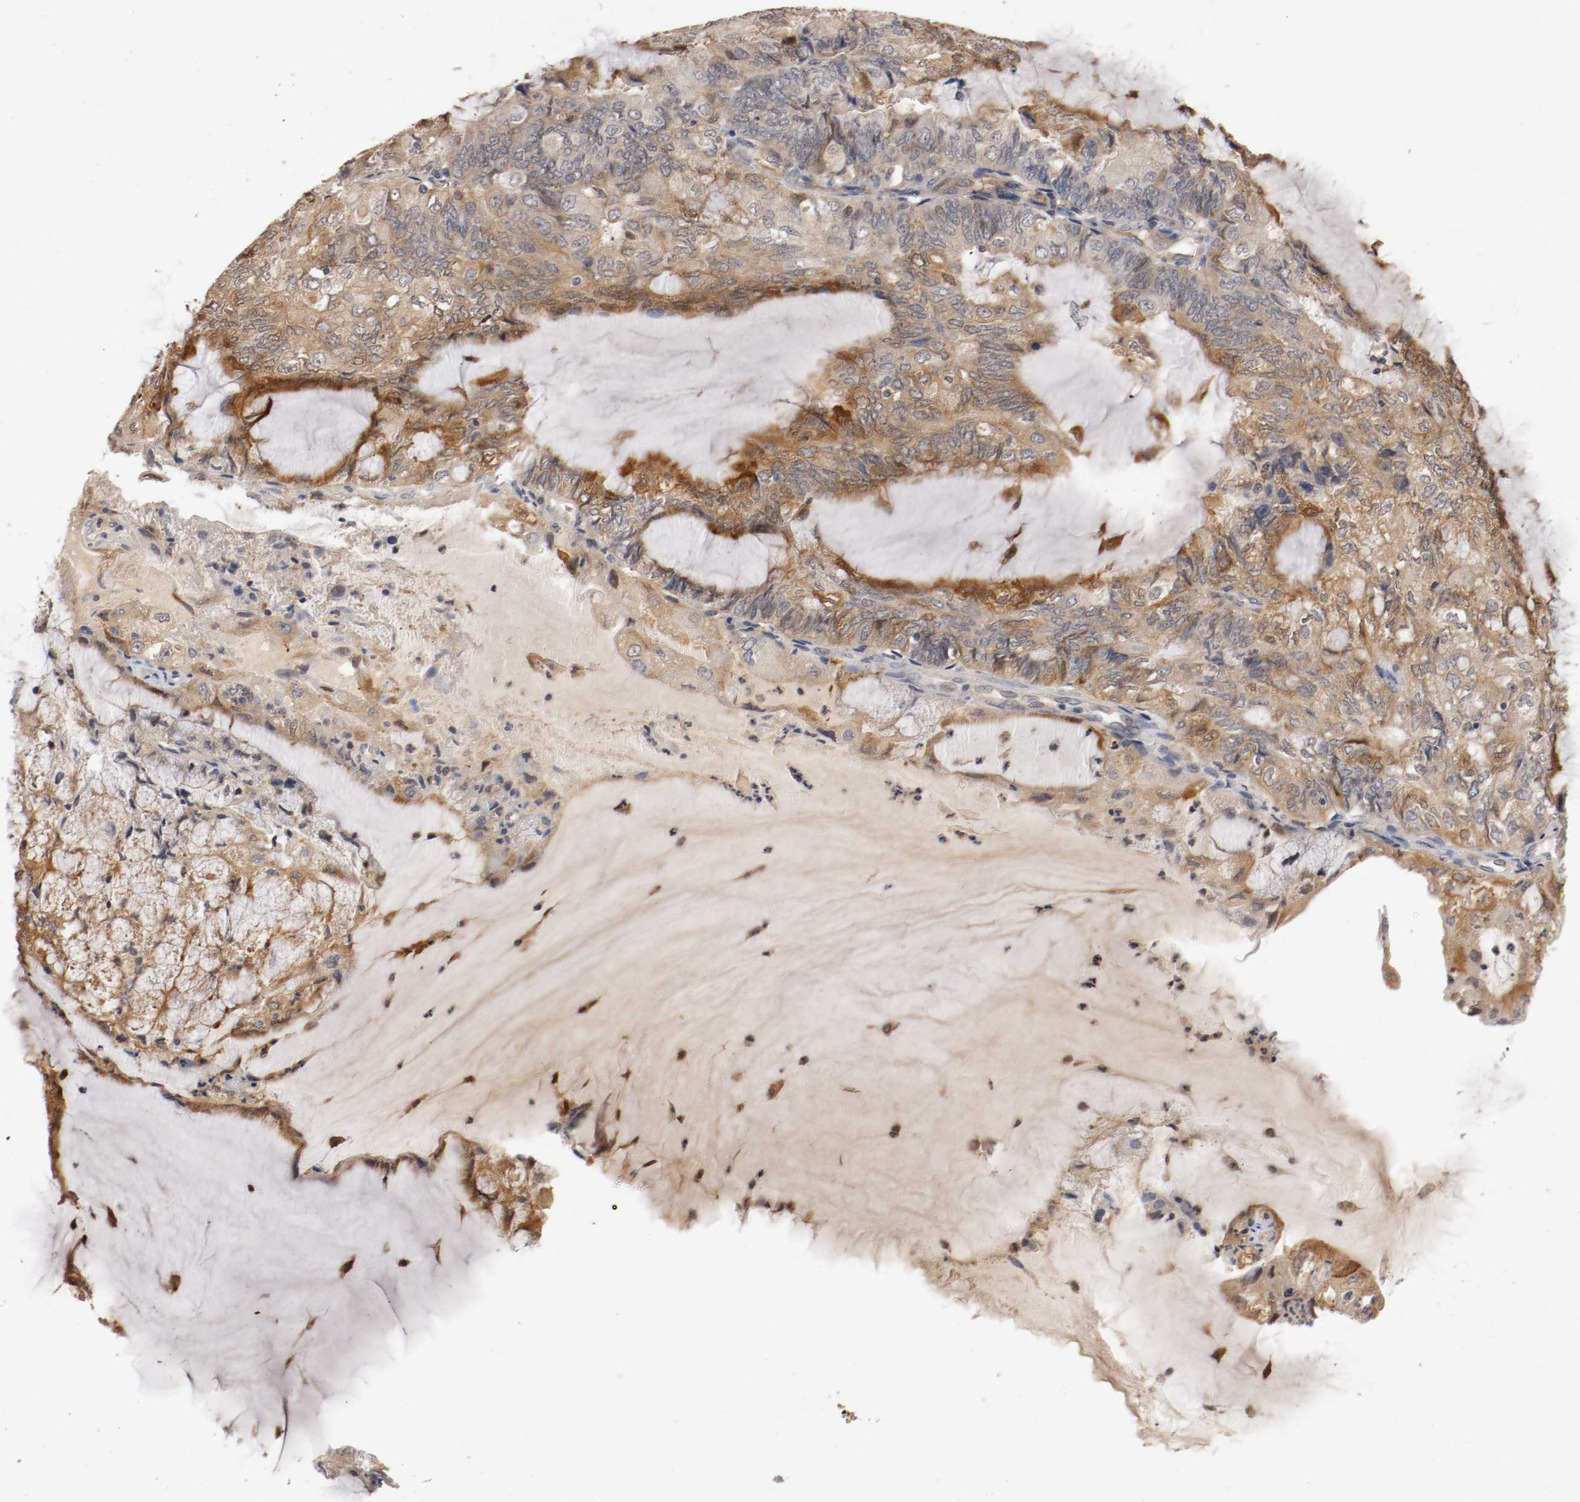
{"staining": {"intensity": "weak", "quantity": "25%-75%", "location": "cytoplasmic/membranous"}, "tissue": "endometrial cancer", "cell_type": "Tumor cells", "image_type": "cancer", "snomed": [{"axis": "morphology", "description": "Adenocarcinoma, NOS"}, {"axis": "topography", "description": "Endometrium"}], "caption": "The micrograph demonstrates staining of endometrial adenocarcinoma, revealing weak cytoplasmic/membranous protein staining (brown color) within tumor cells. Nuclei are stained in blue.", "gene": "RBM23", "patient": {"sex": "female", "age": 81}}